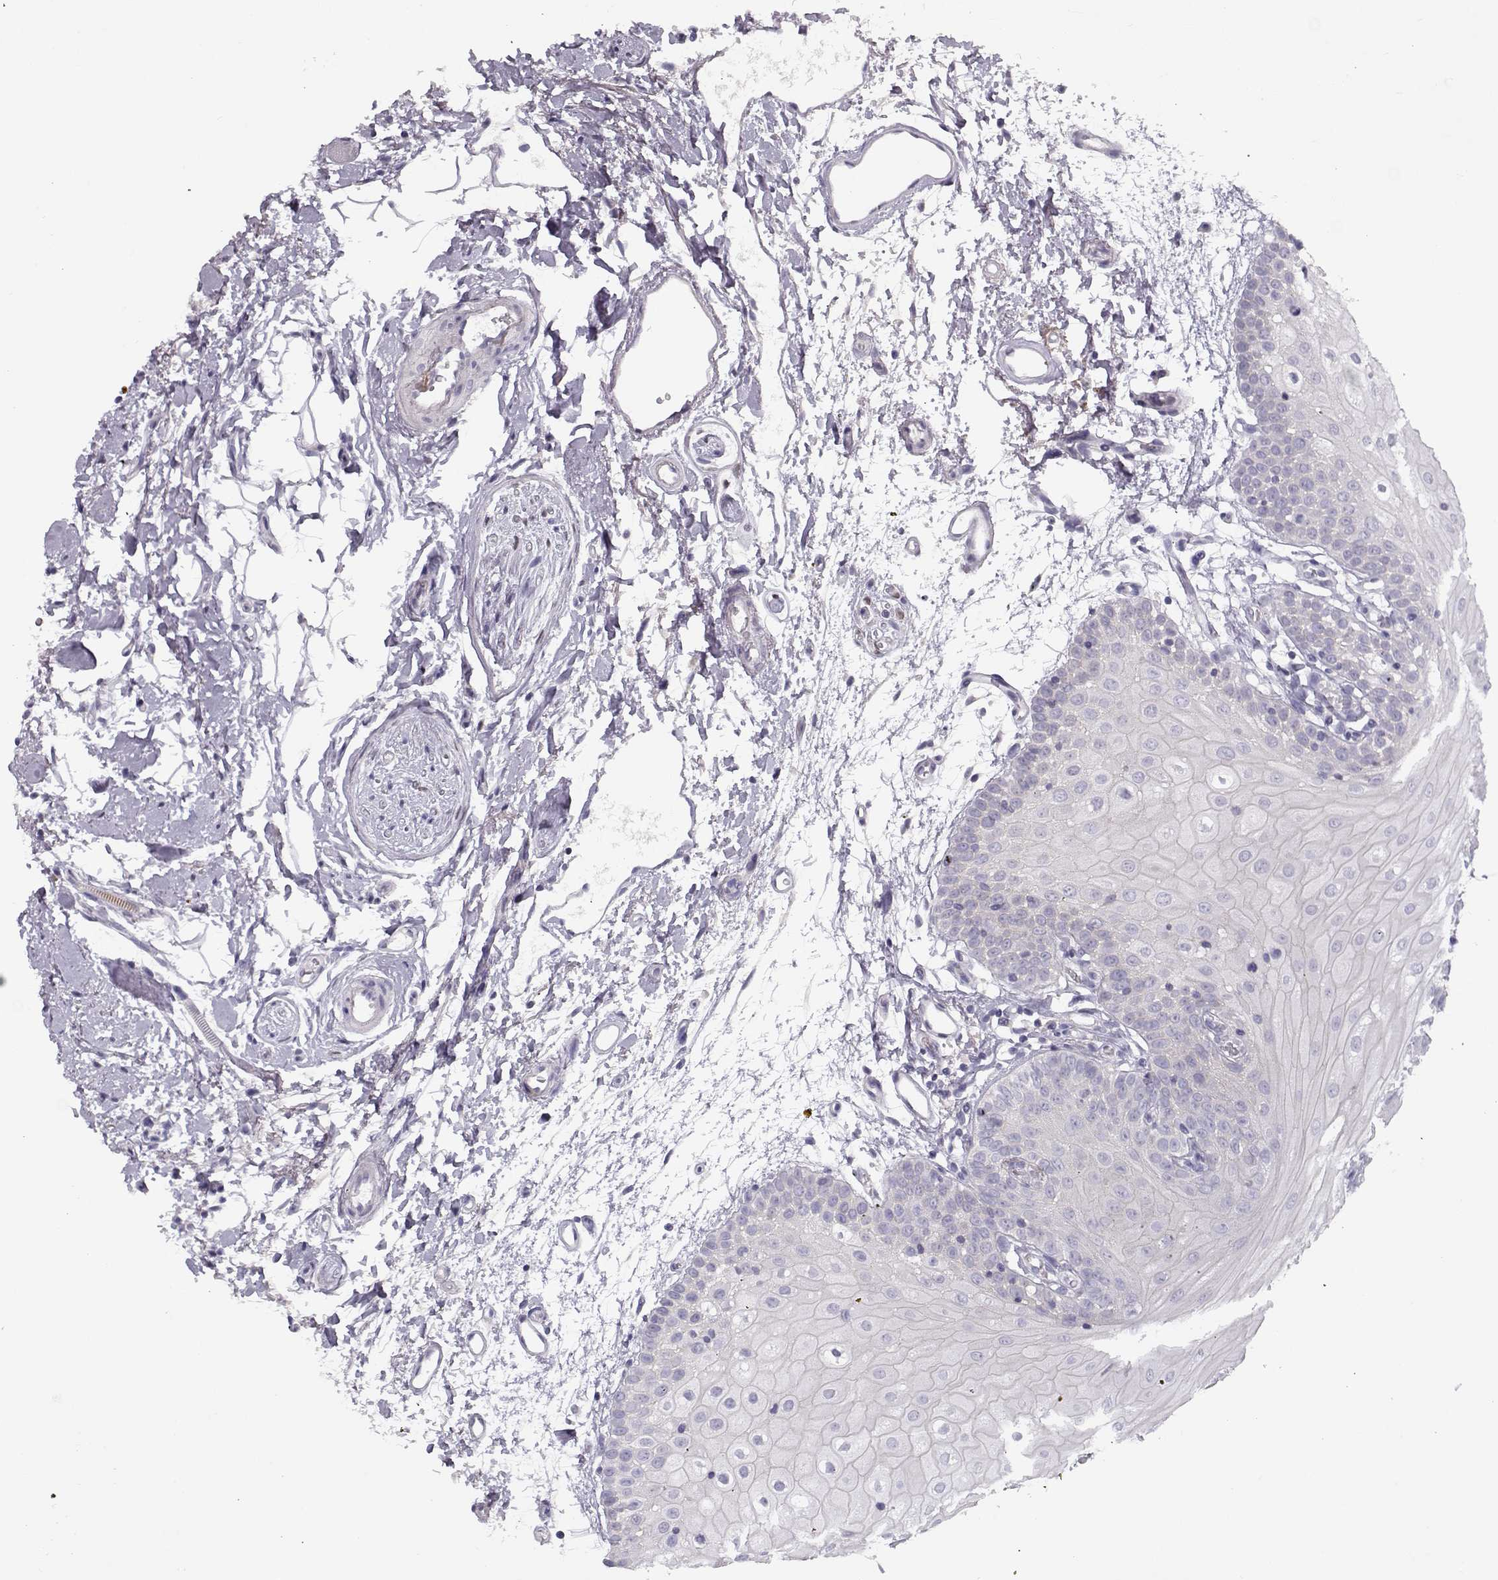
{"staining": {"intensity": "negative", "quantity": "none", "location": "none"}, "tissue": "oral mucosa", "cell_type": "Squamous epithelial cells", "image_type": "normal", "snomed": [{"axis": "morphology", "description": "Normal tissue, NOS"}, {"axis": "morphology", "description": "Squamous cell carcinoma, NOS"}, {"axis": "topography", "description": "Oral tissue"}, {"axis": "topography", "description": "Head-Neck"}], "caption": "DAB immunohistochemical staining of benign human oral mucosa exhibits no significant positivity in squamous epithelial cells. The staining was performed using DAB to visualize the protein expression in brown, while the nuclei were stained in blue with hematoxylin (Magnification: 20x).", "gene": "GRK1", "patient": {"sex": "female", "age": 75}}